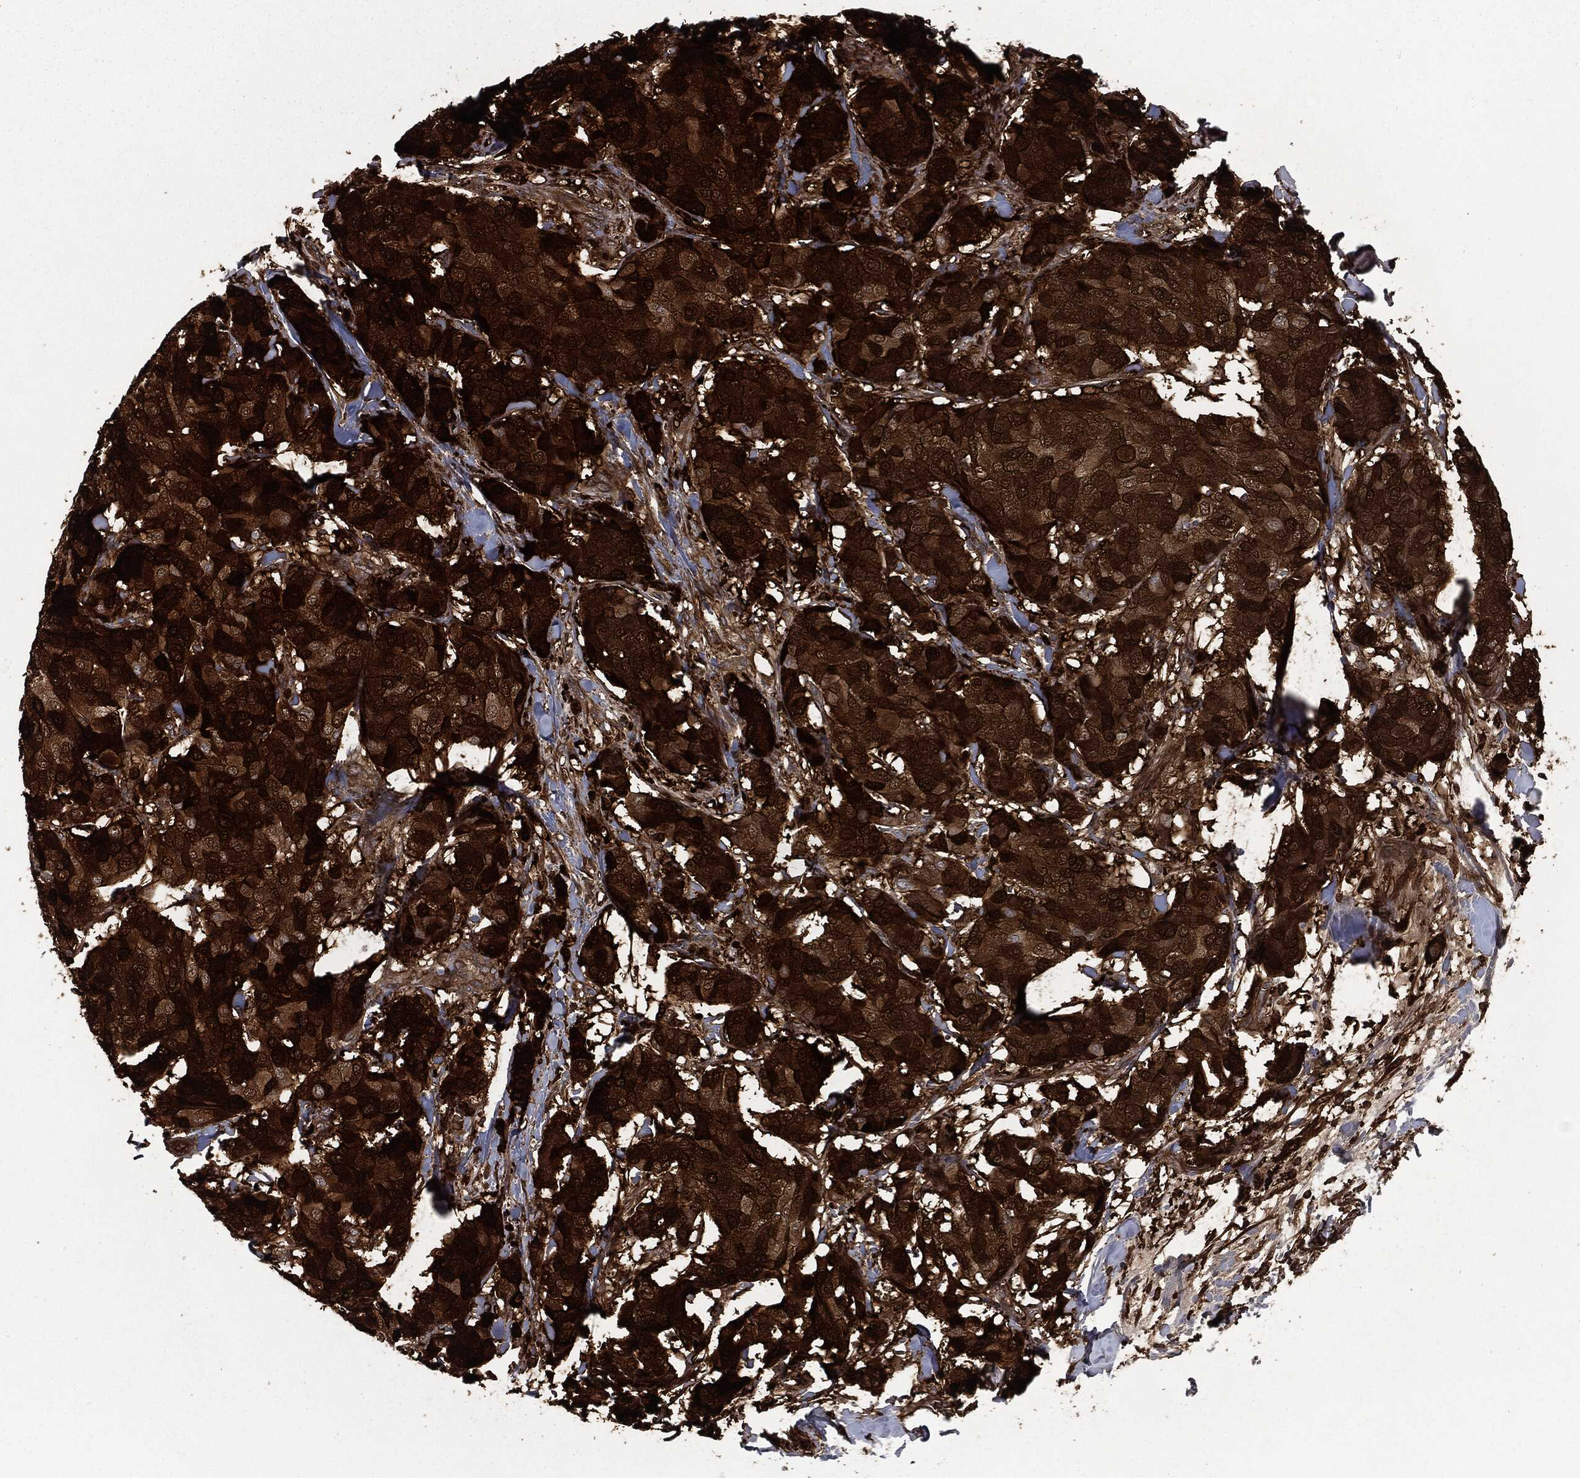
{"staining": {"intensity": "strong", "quantity": ">75%", "location": "cytoplasmic/membranous"}, "tissue": "breast cancer", "cell_type": "Tumor cells", "image_type": "cancer", "snomed": [{"axis": "morphology", "description": "Duct carcinoma"}, {"axis": "topography", "description": "Breast"}], "caption": "Strong cytoplasmic/membranous staining for a protein is appreciated in approximately >75% of tumor cells of breast invasive ductal carcinoma using IHC.", "gene": "CRABP2", "patient": {"sex": "female", "age": 75}}